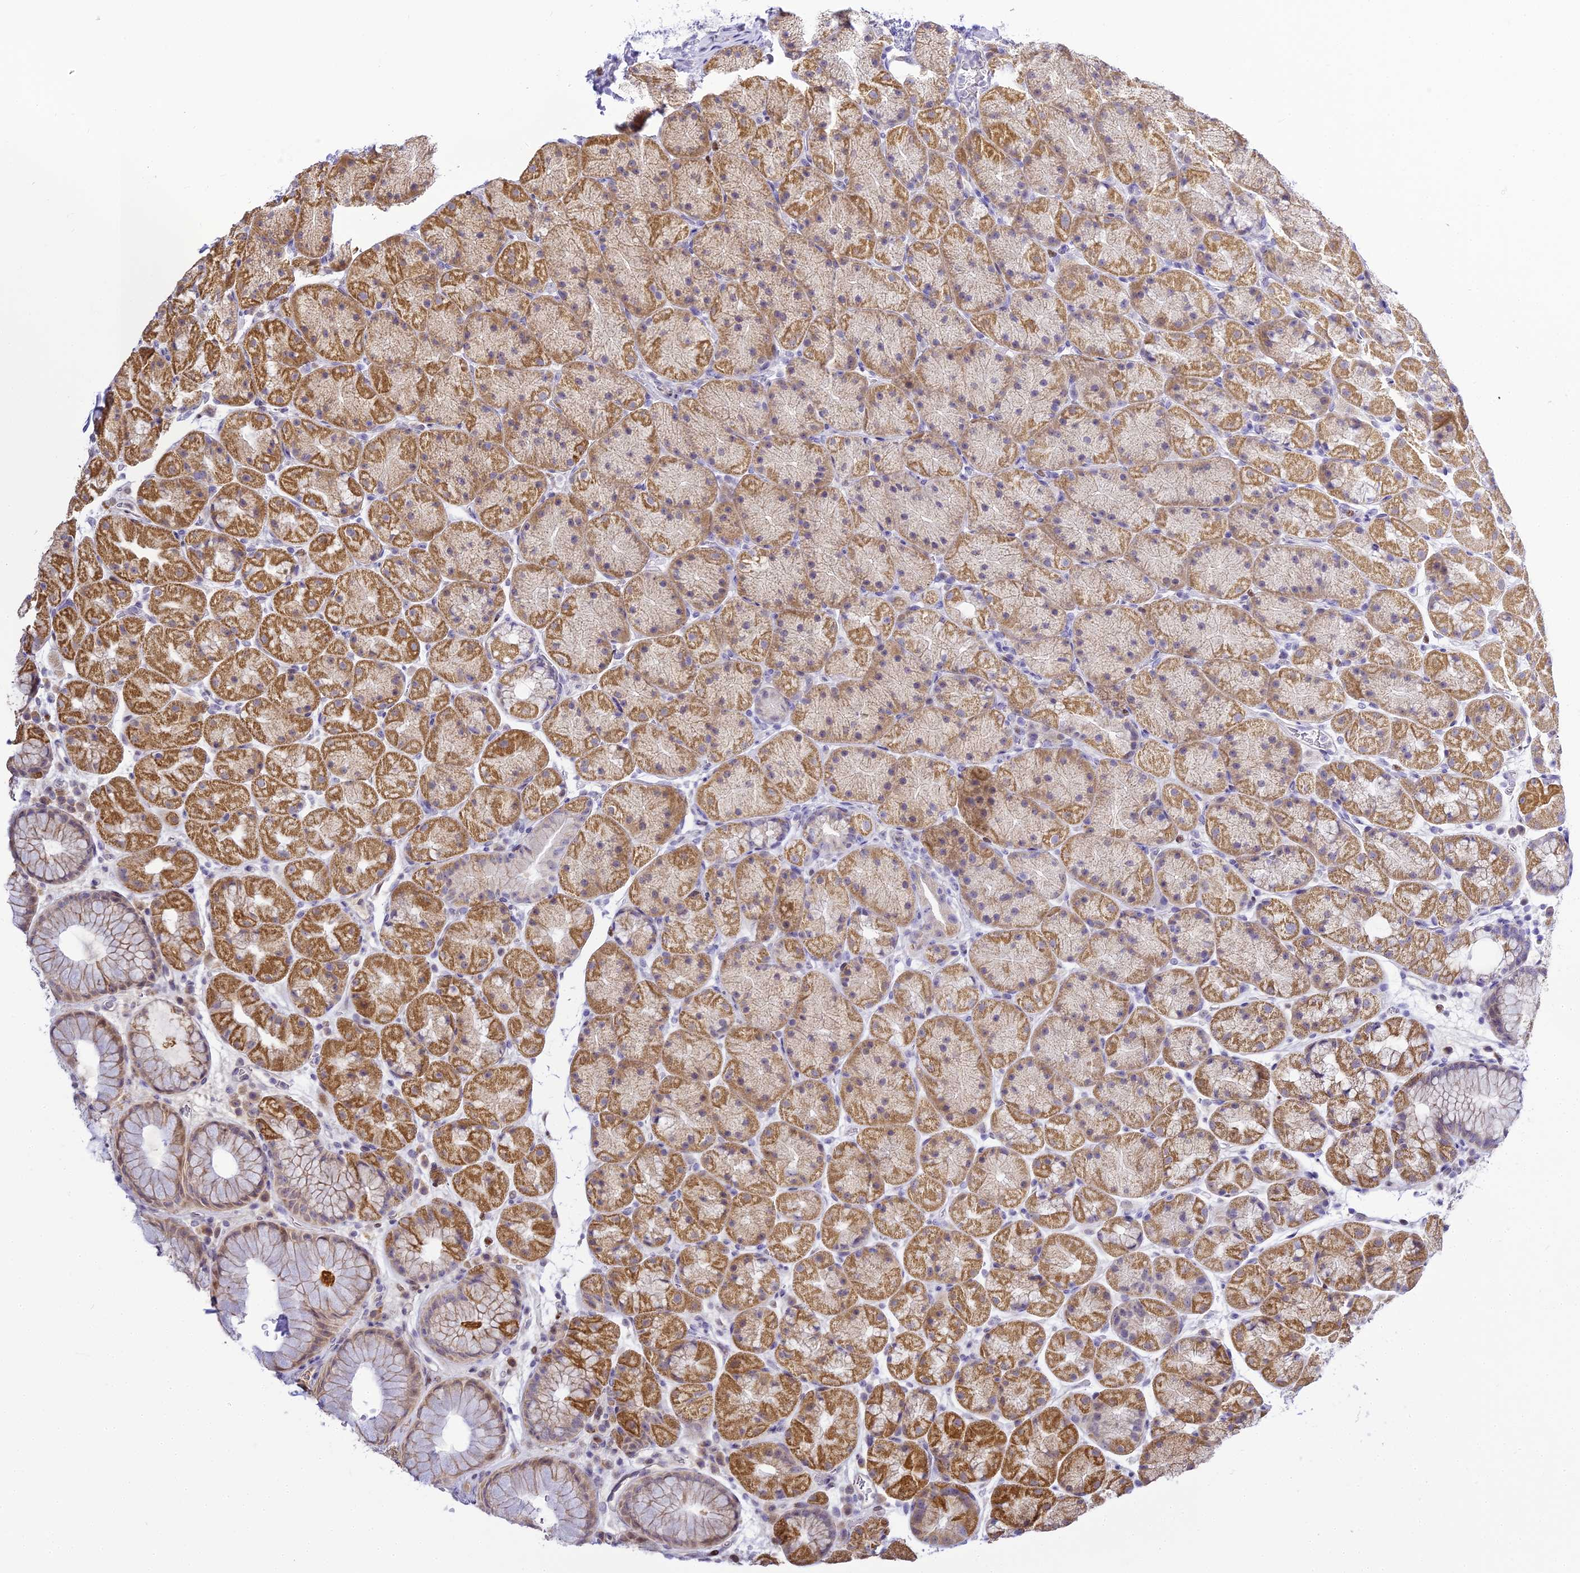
{"staining": {"intensity": "moderate", "quantity": ">75%", "location": "cytoplasmic/membranous"}, "tissue": "stomach", "cell_type": "Glandular cells", "image_type": "normal", "snomed": [{"axis": "morphology", "description": "Normal tissue, NOS"}, {"axis": "topography", "description": "Stomach, upper"}, {"axis": "topography", "description": "Stomach, lower"}], "caption": "The immunohistochemical stain shows moderate cytoplasmic/membranous positivity in glandular cells of unremarkable stomach.", "gene": "SERP1", "patient": {"sex": "male", "age": 67}}